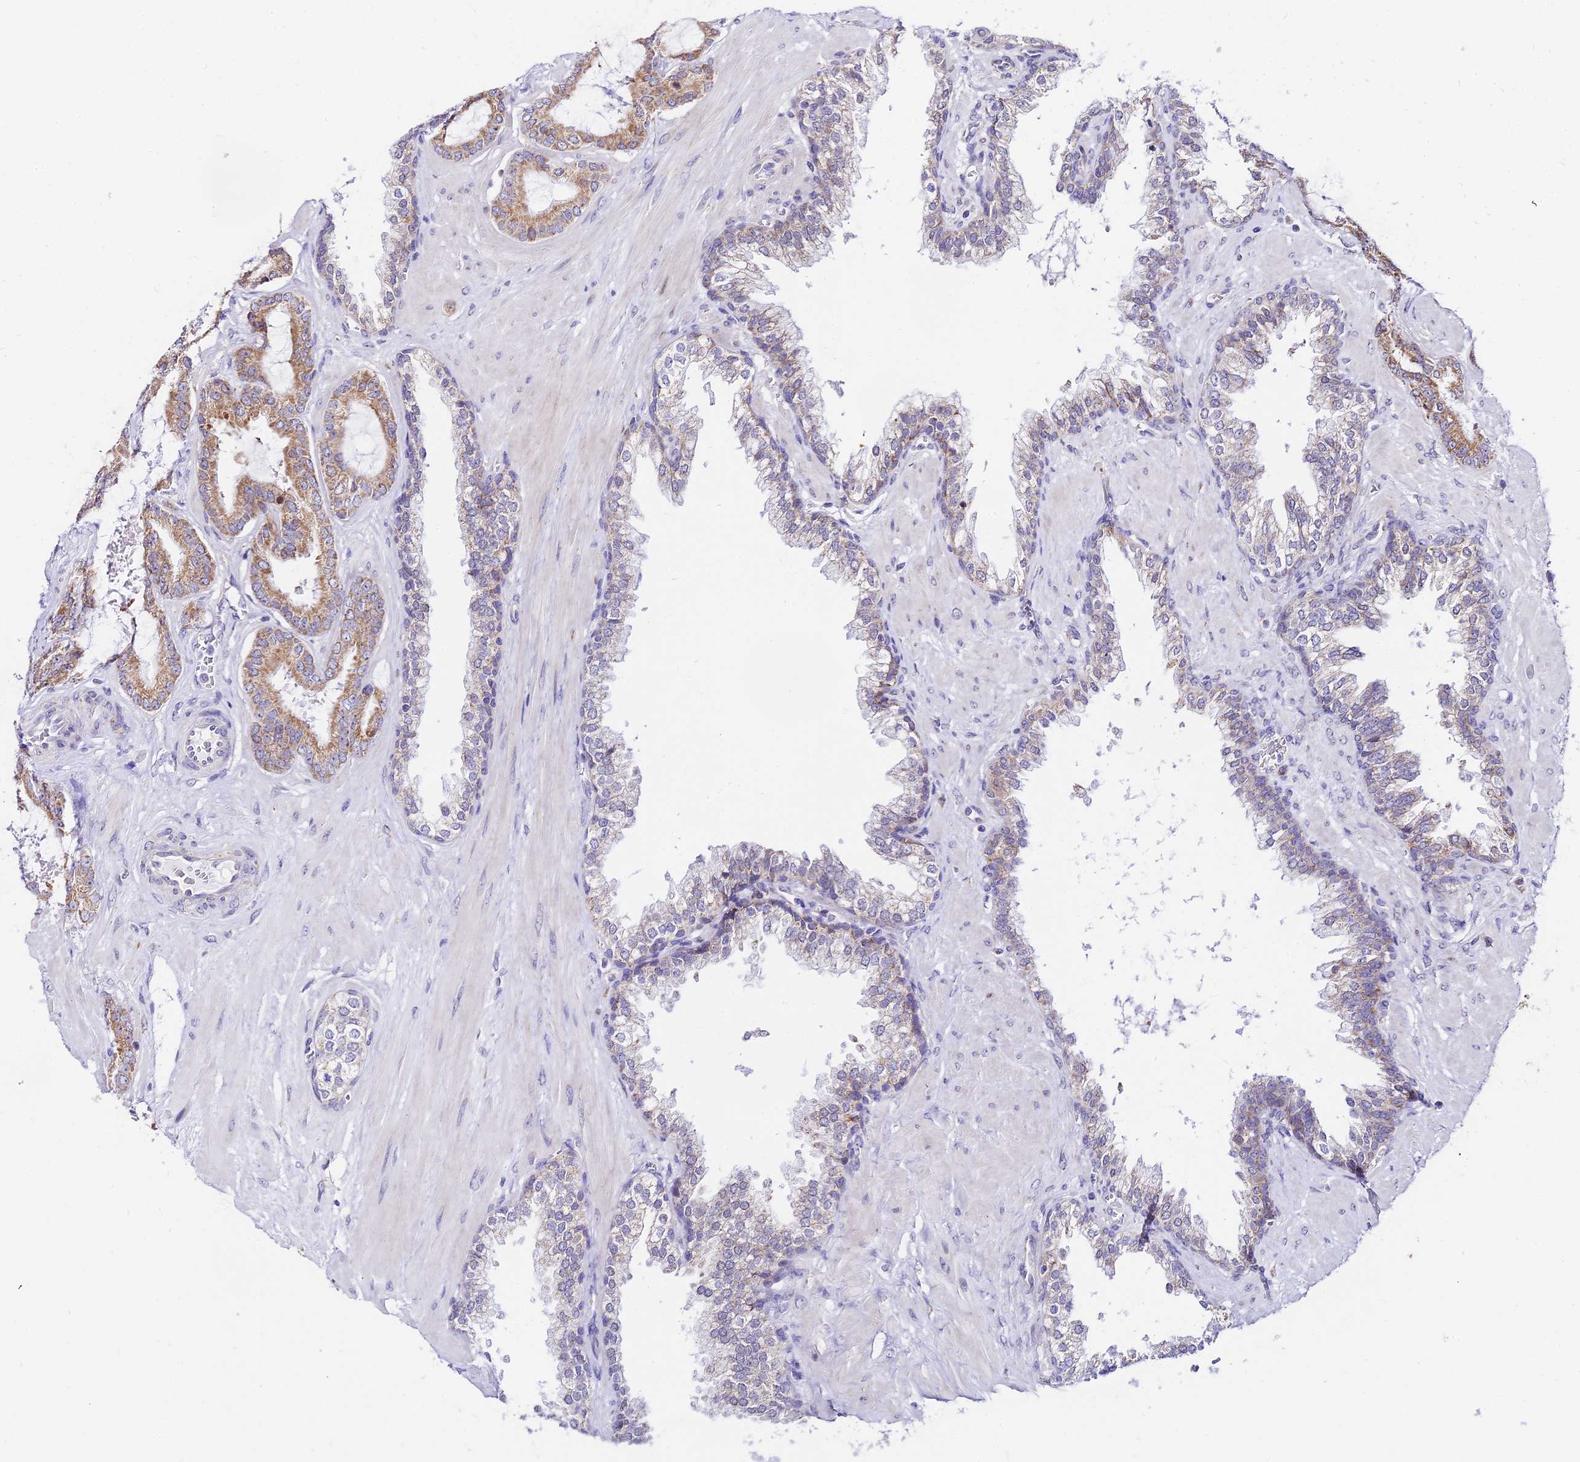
{"staining": {"intensity": "moderate", "quantity": "<25%", "location": "cytoplasmic/membranous"}, "tissue": "prostate cancer", "cell_type": "Tumor cells", "image_type": "cancer", "snomed": [{"axis": "morphology", "description": "Adenocarcinoma, Low grade"}, {"axis": "topography", "description": "Prostate"}], "caption": "Adenocarcinoma (low-grade) (prostate) stained with a protein marker displays moderate staining in tumor cells.", "gene": "ATP5PB", "patient": {"sex": "male", "age": 57}}